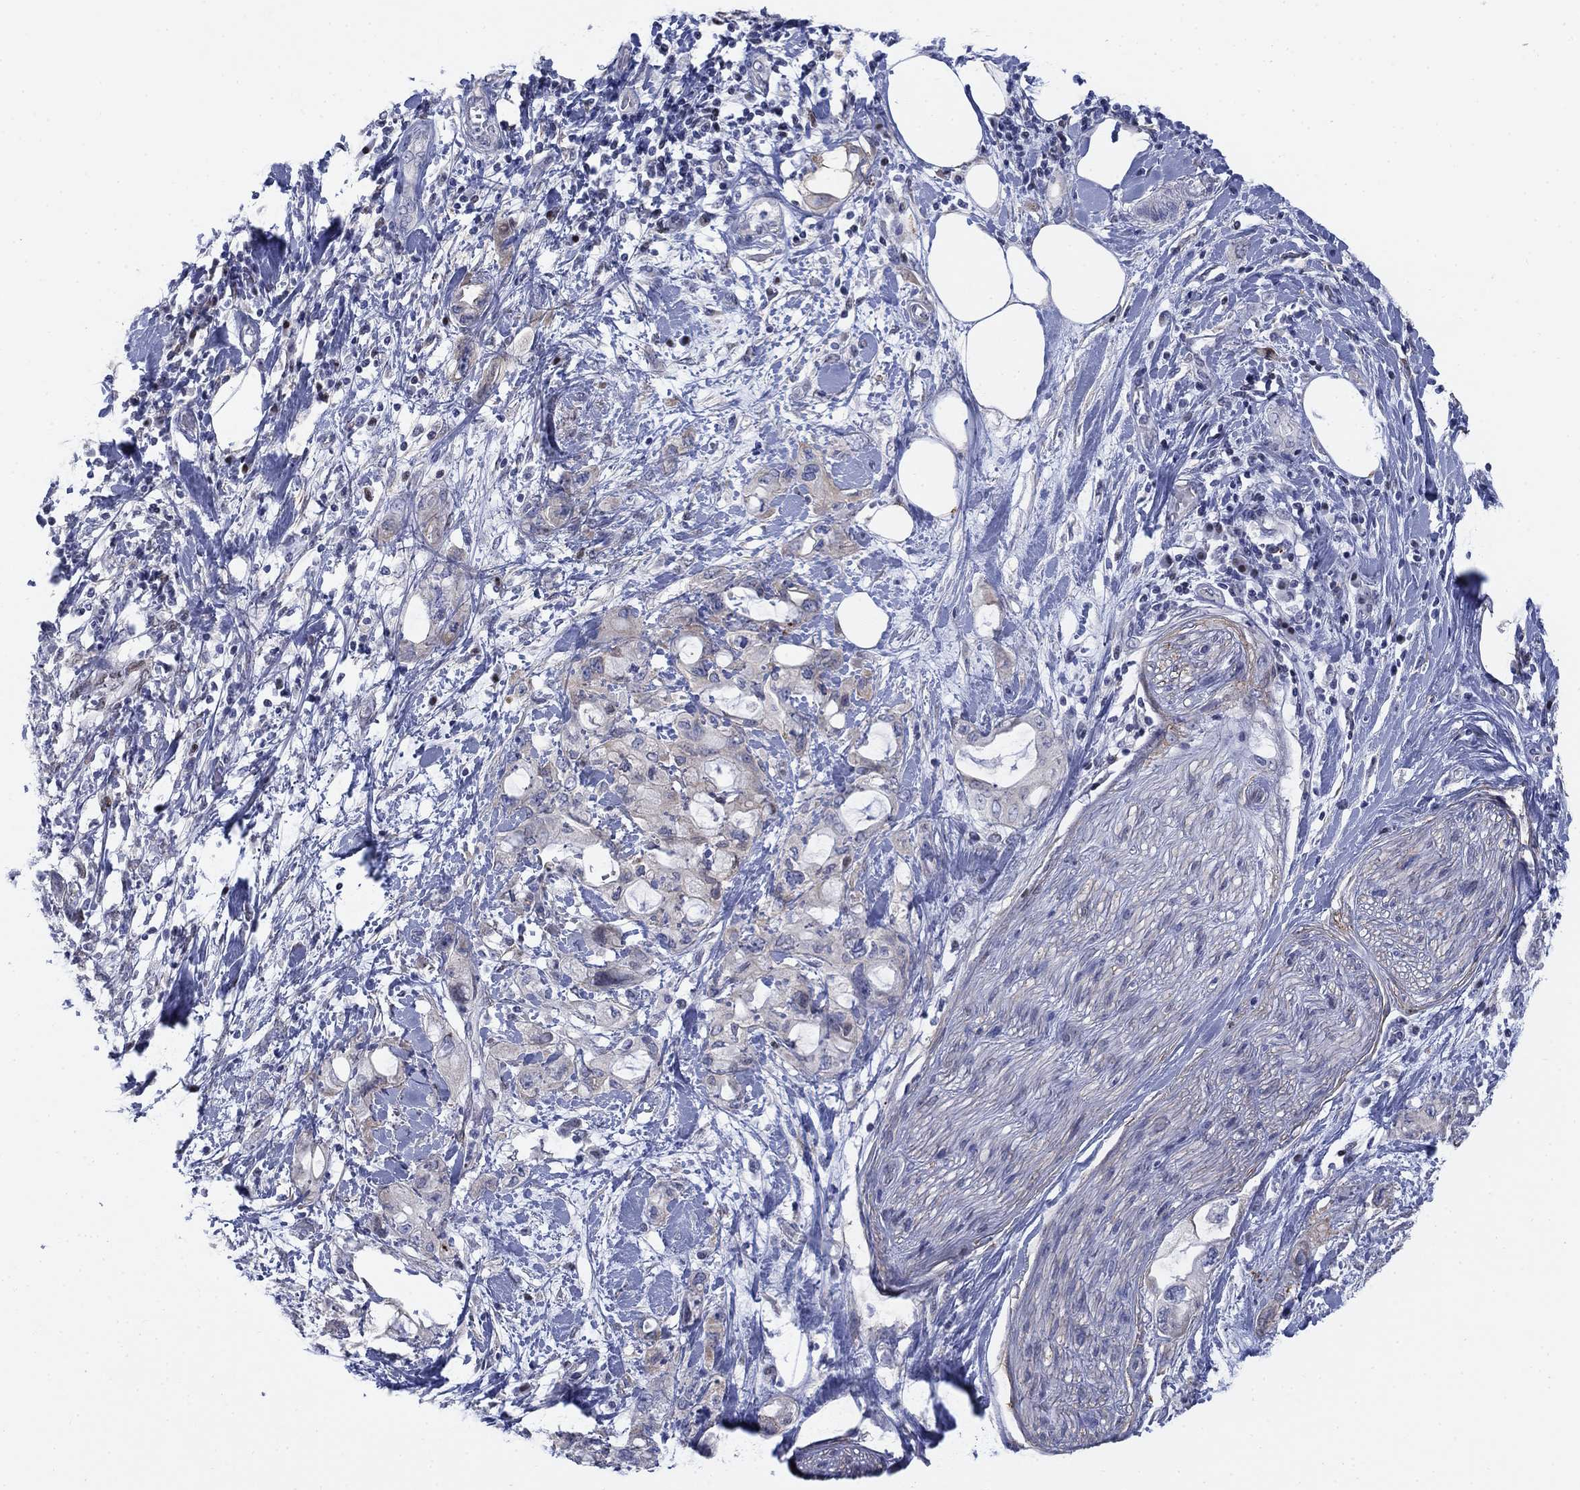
{"staining": {"intensity": "weak", "quantity": "<25%", "location": "cytoplasmic/membranous"}, "tissue": "pancreatic cancer", "cell_type": "Tumor cells", "image_type": "cancer", "snomed": [{"axis": "morphology", "description": "Adenocarcinoma, NOS"}, {"axis": "topography", "description": "Pancreas"}], "caption": "A micrograph of pancreatic adenocarcinoma stained for a protein displays no brown staining in tumor cells.", "gene": "MYO3A", "patient": {"sex": "female", "age": 56}}